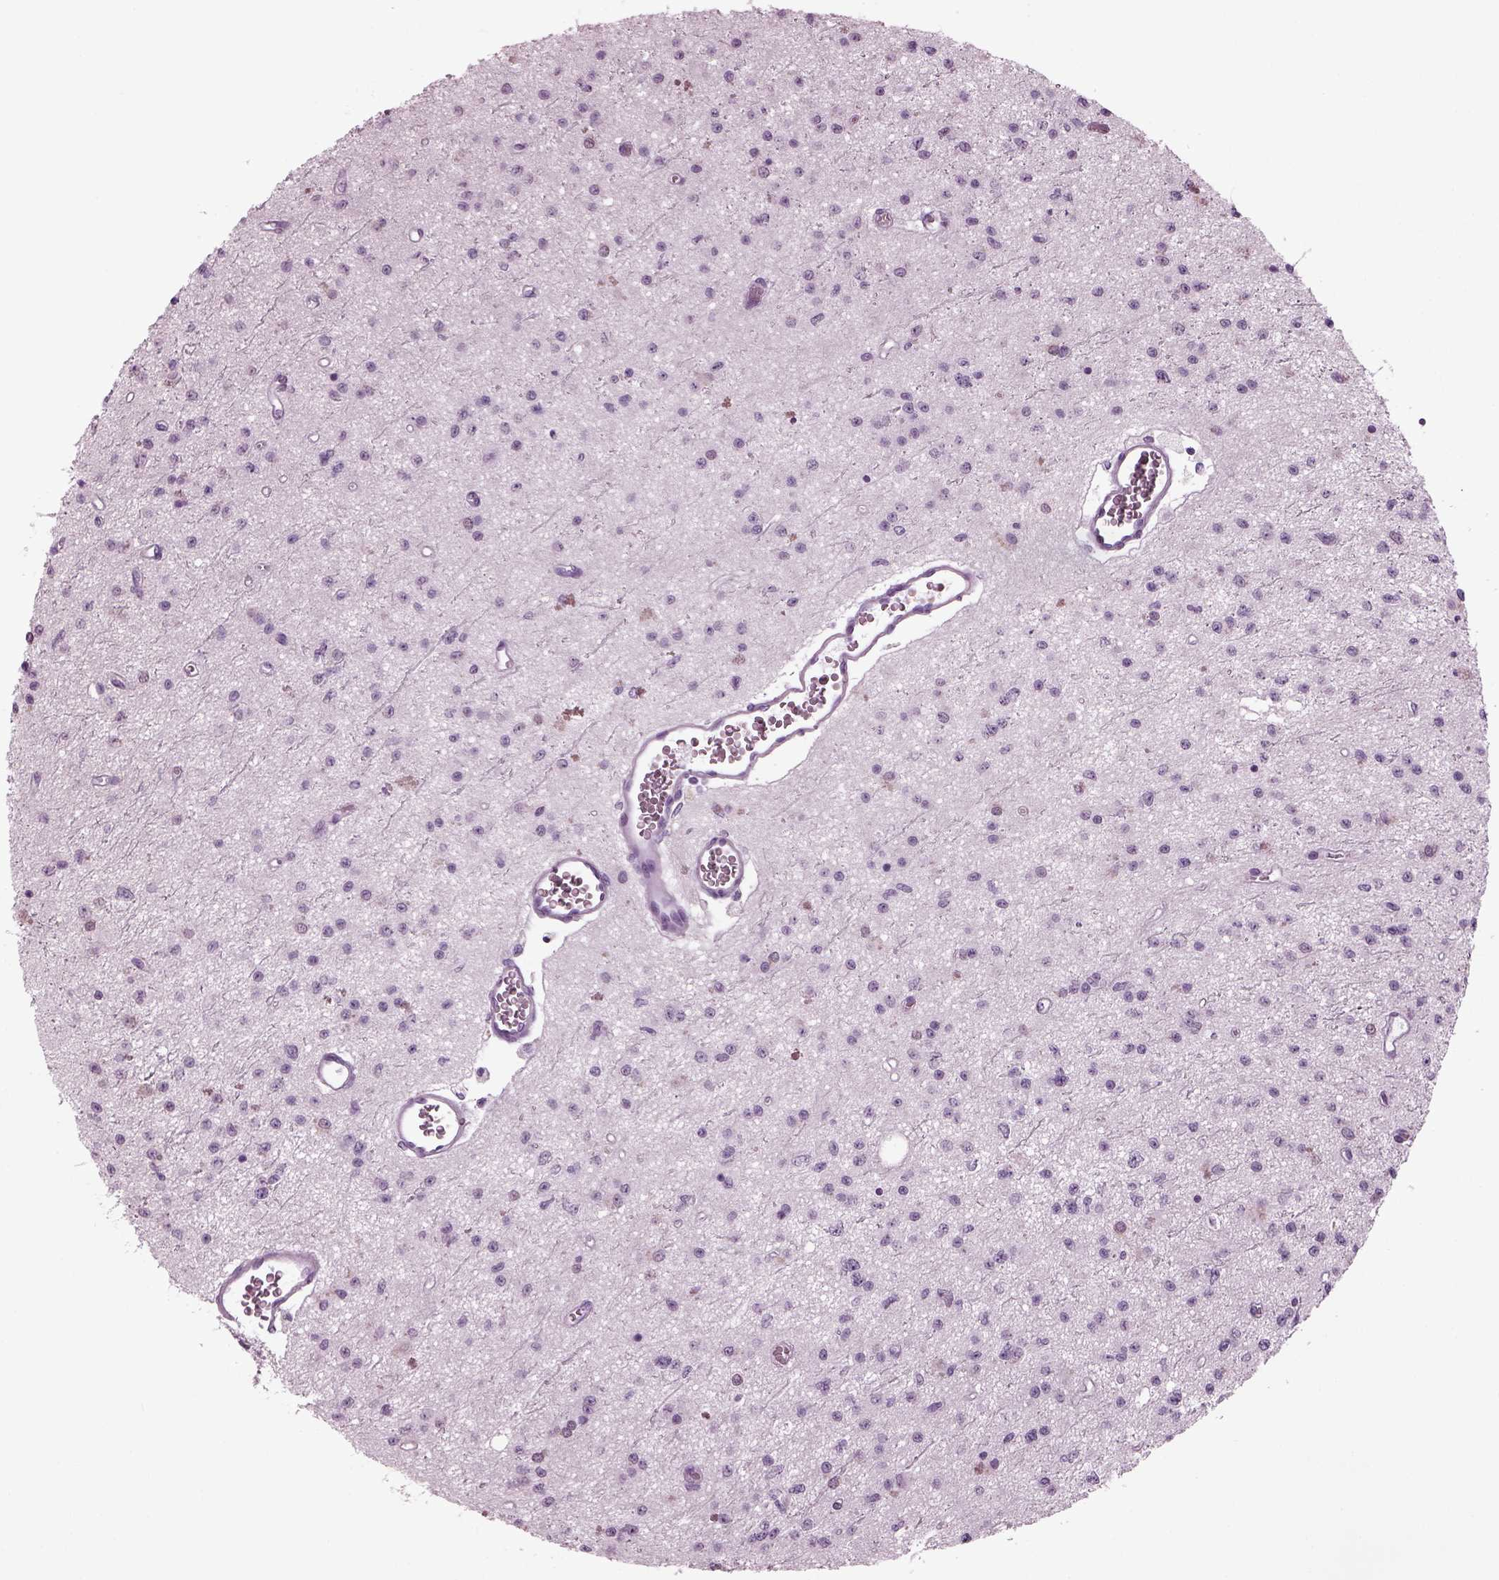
{"staining": {"intensity": "negative", "quantity": "none", "location": "none"}, "tissue": "glioma", "cell_type": "Tumor cells", "image_type": "cancer", "snomed": [{"axis": "morphology", "description": "Glioma, malignant, Low grade"}, {"axis": "topography", "description": "Brain"}], "caption": "Immunohistochemistry histopathology image of human glioma stained for a protein (brown), which reveals no staining in tumor cells.", "gene": "TPPP2", "patient": {"sex": "female", "age": 45}}